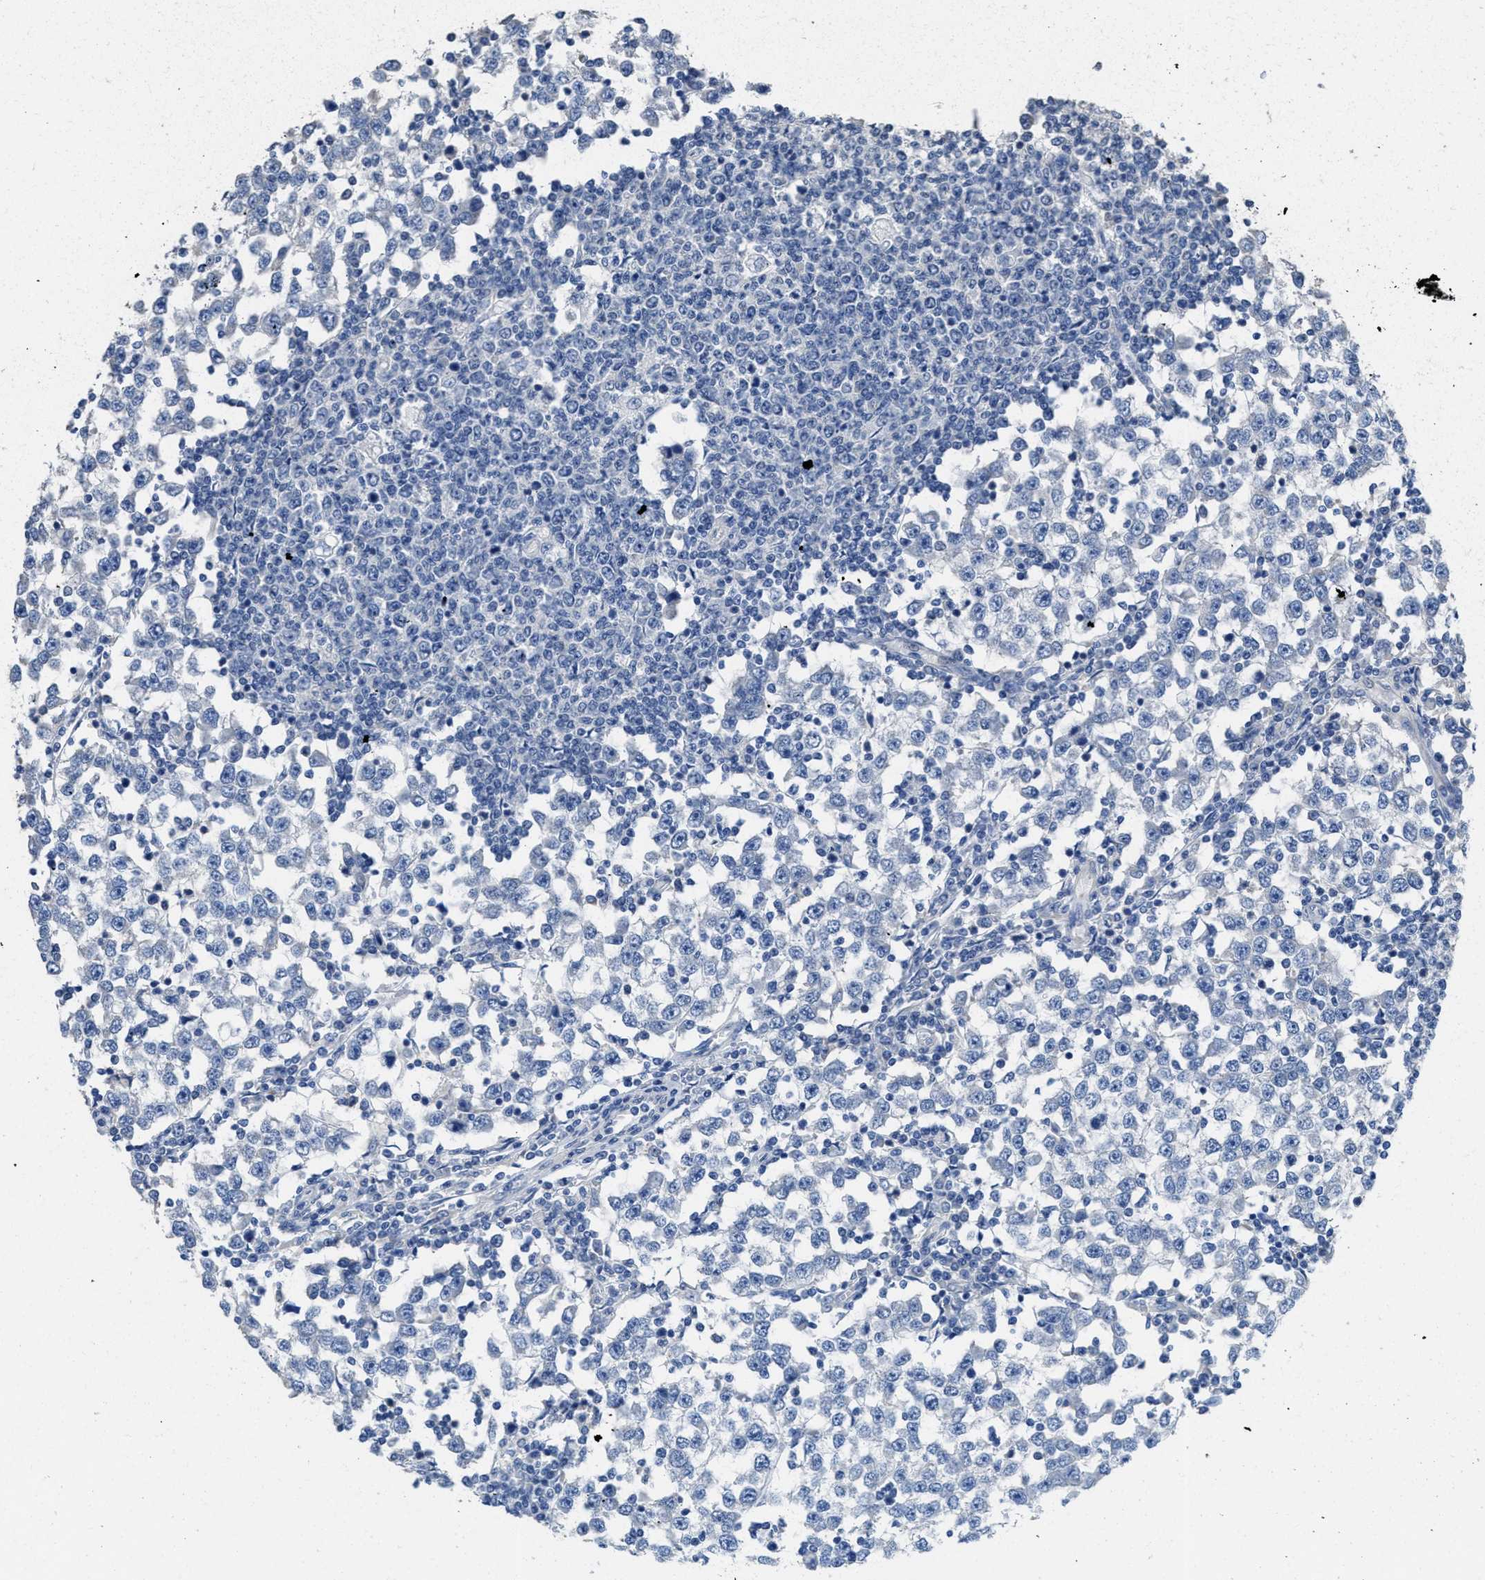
{"staining": {"intensity": "negative", "quantity": "none", "location": "none"}, "tissue": "testis cancer", "cell_type": "Tumor cells", "image_type": "cancer", "snomed": [{"axis": "morphology", "description": "Seminoma, NOS"}, {"axis": "topography", "description": "Testis"}], "caption": "This micrograph is of testis seminoma stained with immunohistochemistry to label a protein in brown with the nuclei are counter-stained blue. There is no staining in tumor cells. The staining was performed using DAB (3,3'-diaminobenzidine) to visualize the protein expression in brown, while the nuclei were stained in blue with hematoxylin (Magnification: 20x).", "gene": "CA9", "patient": {"sex": "male", "age": 65}}